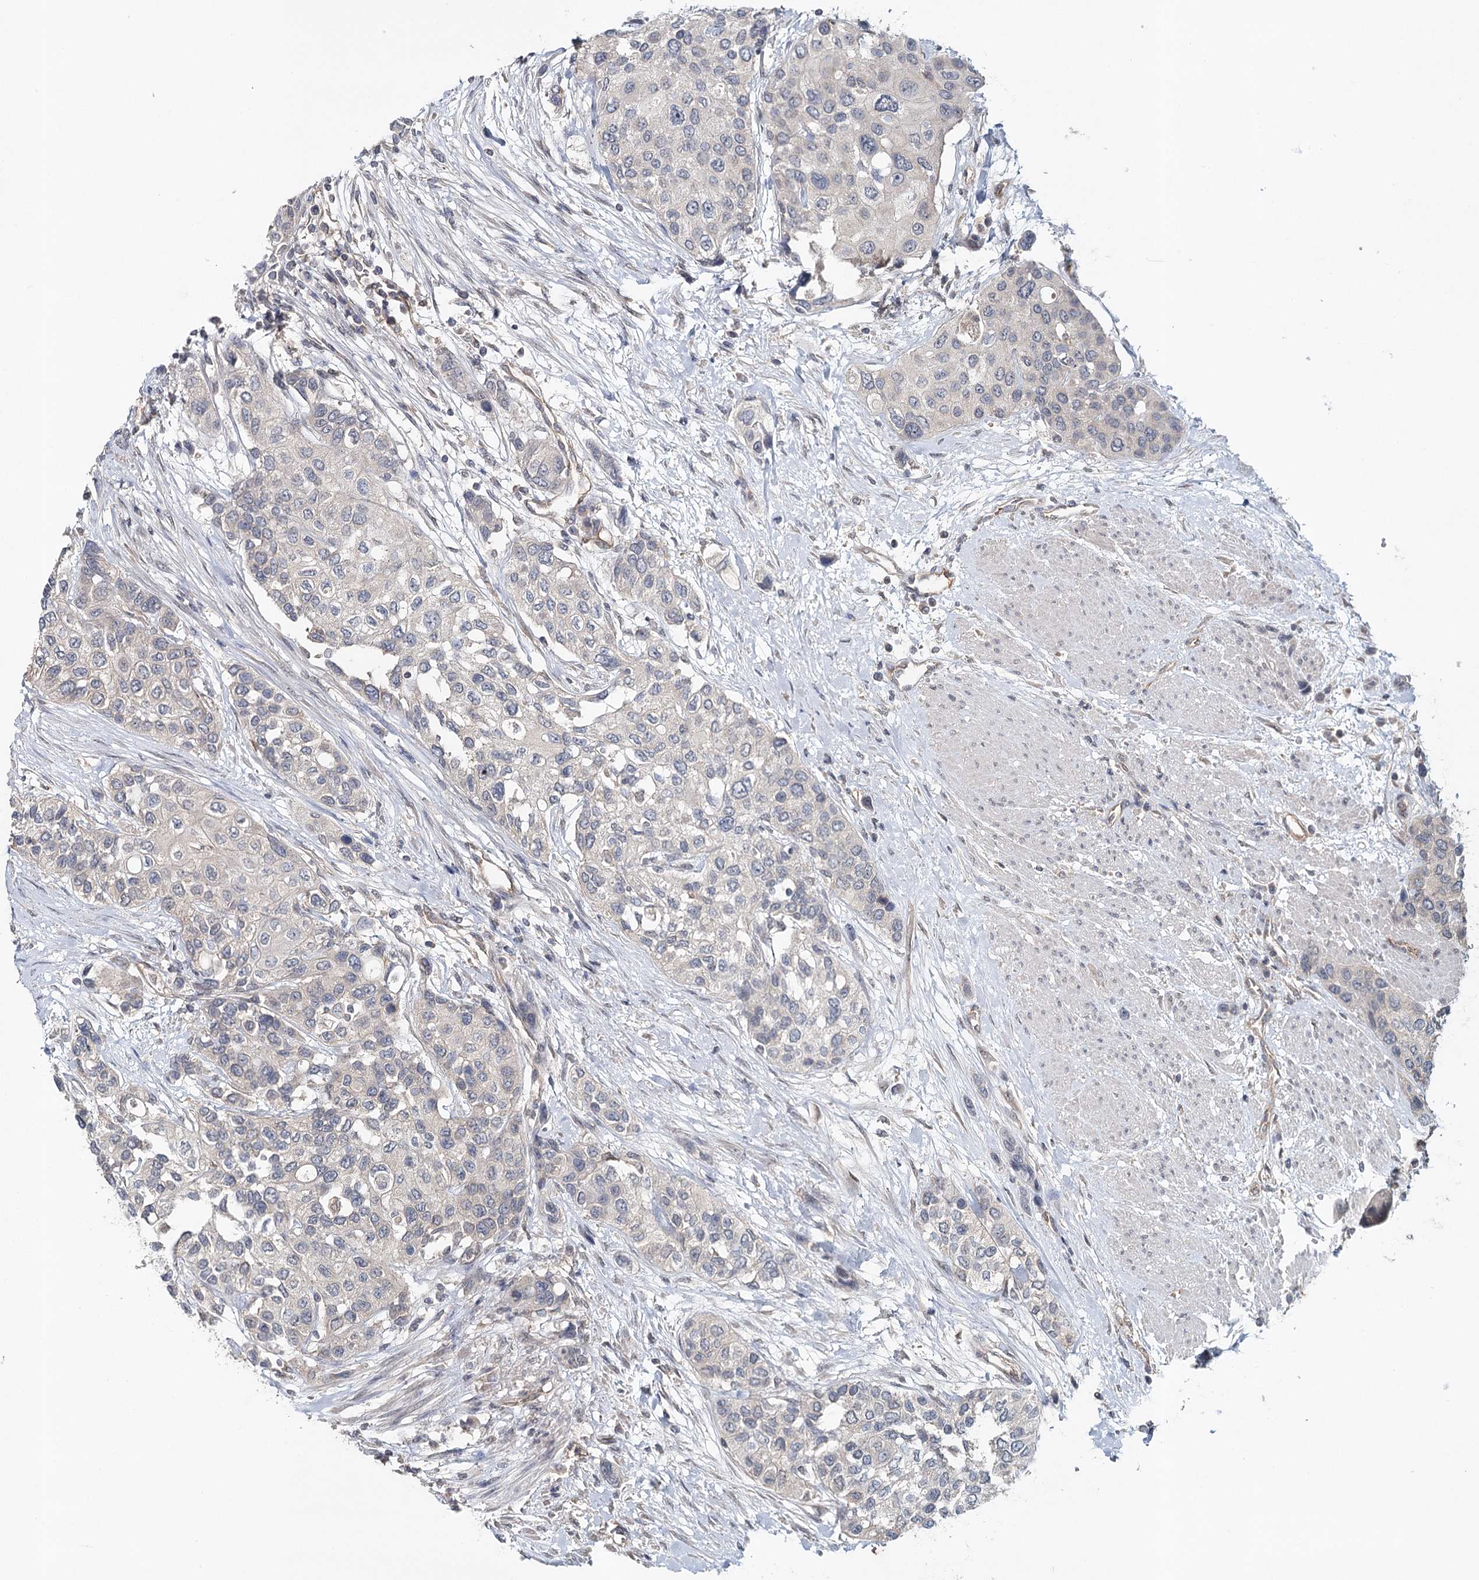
{"staining": {"intensity": "negative", "quantity": "none", "location": "none"}, "tissue": "urothelial cancer", "cell_type": "Tumor cells", "image_type": "cancer", "snomed": [{"axis": "morphology", "description": "Normal tissue, NOS"}, {"axis": "morphology", "description": "Urothelial carcinoma, High grade"}, {"axis": "topography", "description": "Vascular tissue"}, {"axis": "topography", "description": "Urinary bladder"}], "caption": "The histopathology image reveals no staining of tumor cells in urothelial cancer.", "gene": "SYNPO", "patient": {"sex": "female", "age": 56}}